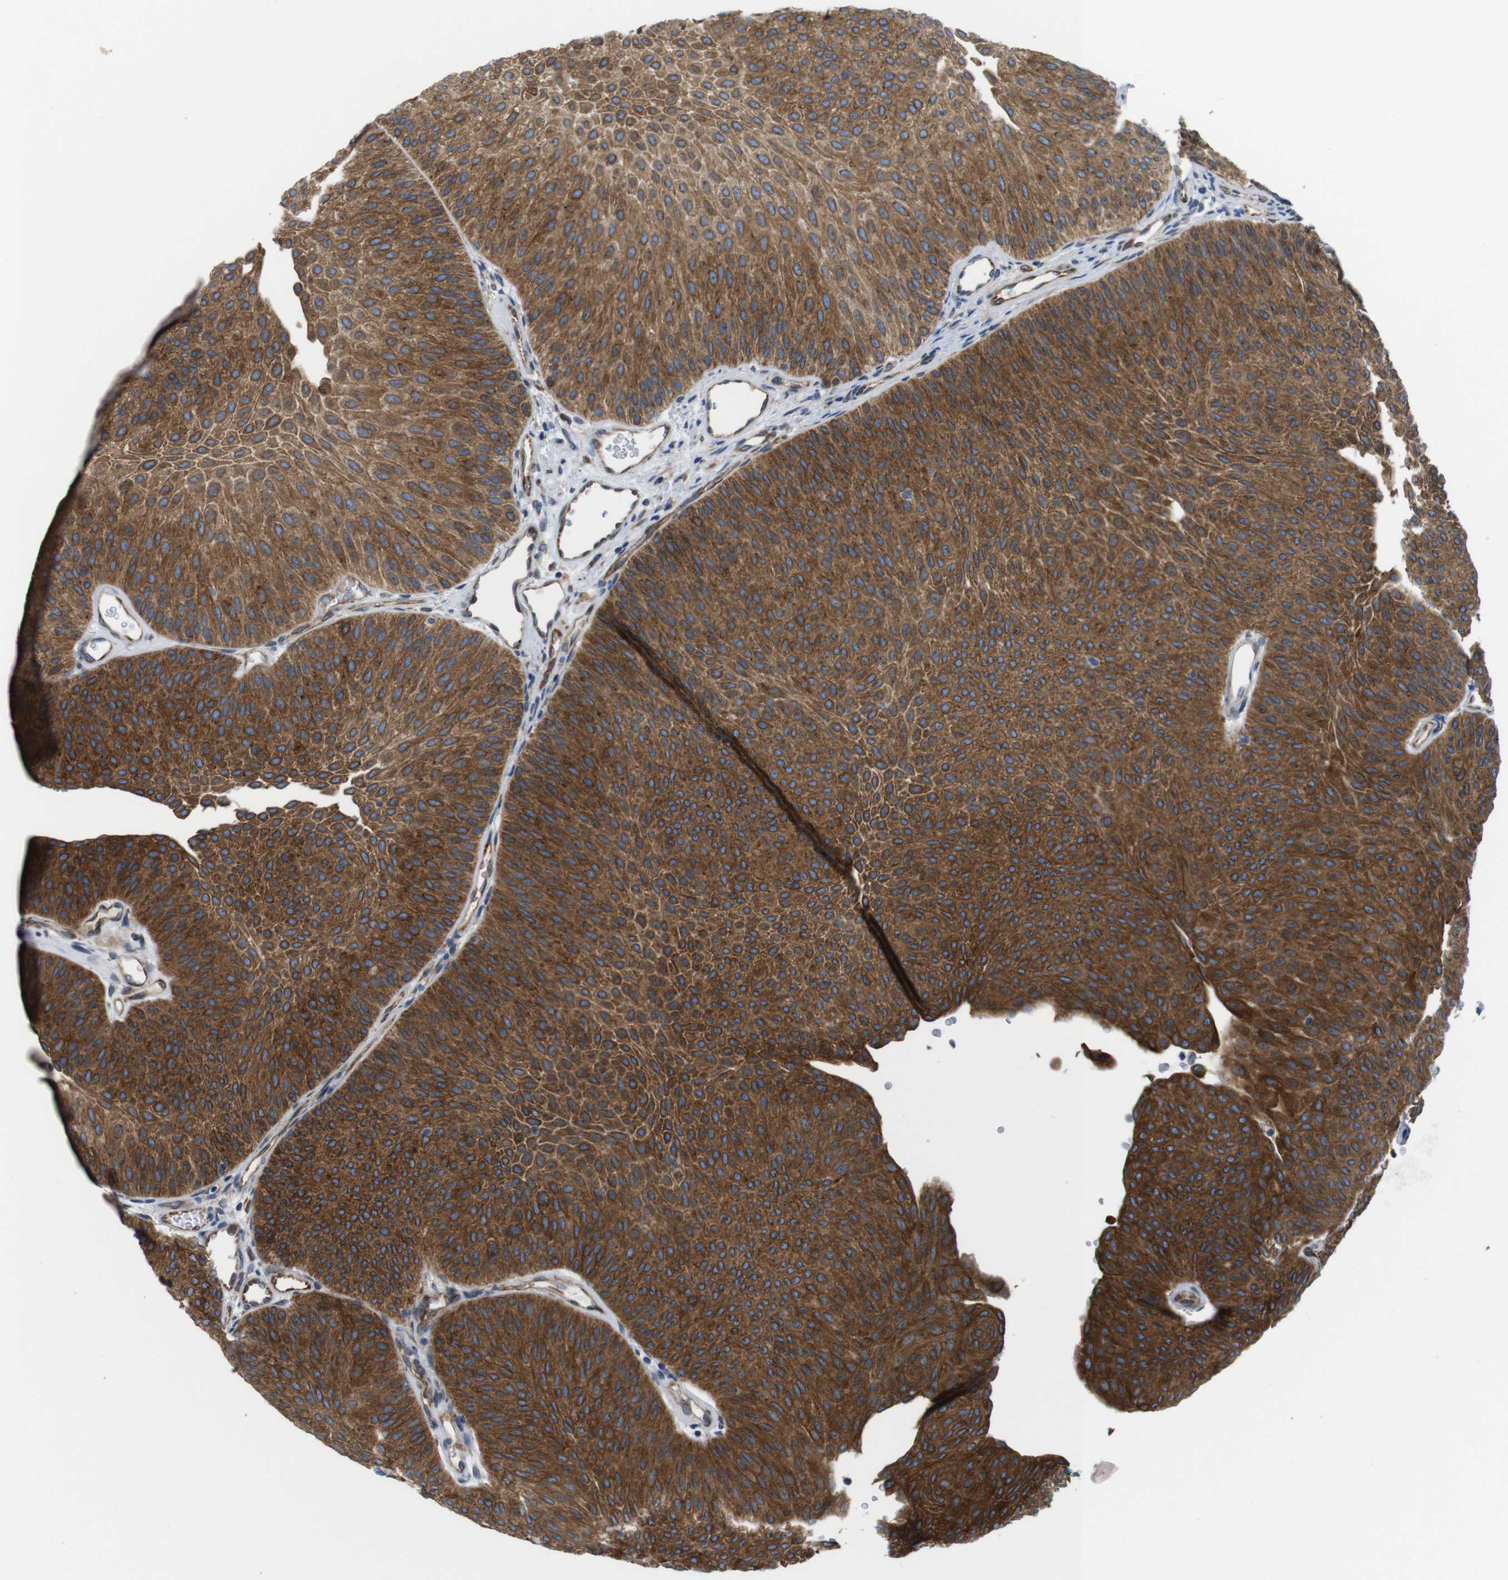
{"staining": {"intensity": "strong", "quantity": ">75%", "location": "cytoplasmic/membranous"}, "tissue": "urothelial cancer", "cell_type": "Tumor cells", "image_type": "cancer", "snomed": [{"axis": "morphology", "description": "Urothelial carcinoma, Low grade"}, {"axis": "topography", "description": "Urinary bladder"}], "caption": "Human low-grade urothelial carcinoma stained for a protein (brown) displays strong cytoplasmic/membranous positive expression in about >75% of tumor cells.", "gene": "HACD3", "patient": {"sex": "female", "age": 60}}